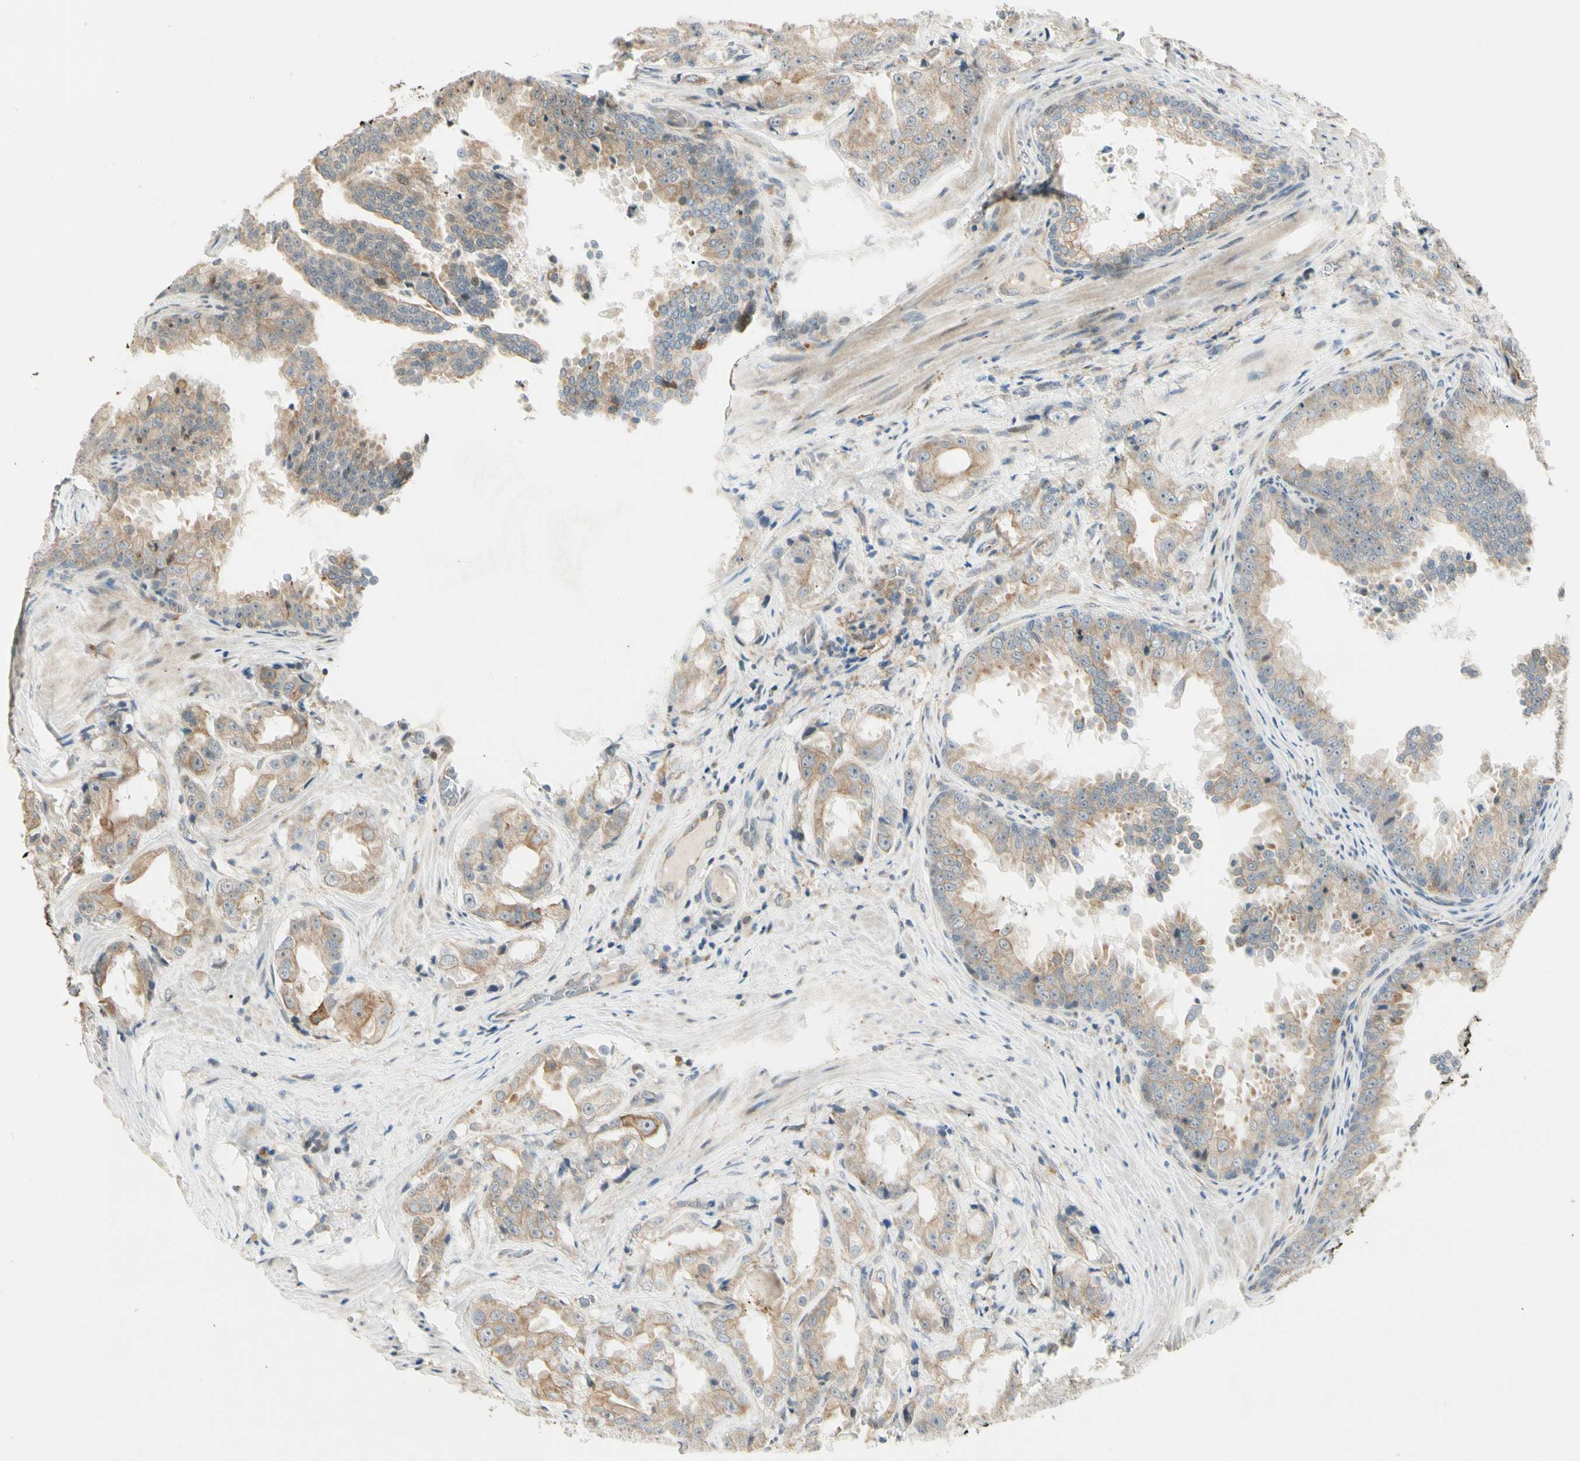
{"staining": {"intensity": "moderate", "quantity": ">75%", "location": "cytoplasmic/membranous"}, "tissue": "prostate cancer", "cell_type": "Tumor cells", "image_type": "cancer", "snomed": [{"axis": "morphology", "description": "Adenocarcinoma, High grade"}, {"axis": "topography", "description": "Prostate"}], "caption": "Adenocarcinoma (high-grade) (prostate) stained for a protein (brown) exhibits moderate cytoplasmic/membranous positive expression in about >75% of tumor cells.", "gene": "FNDC3B", "patient": {"sex": "male", "age": 73}}